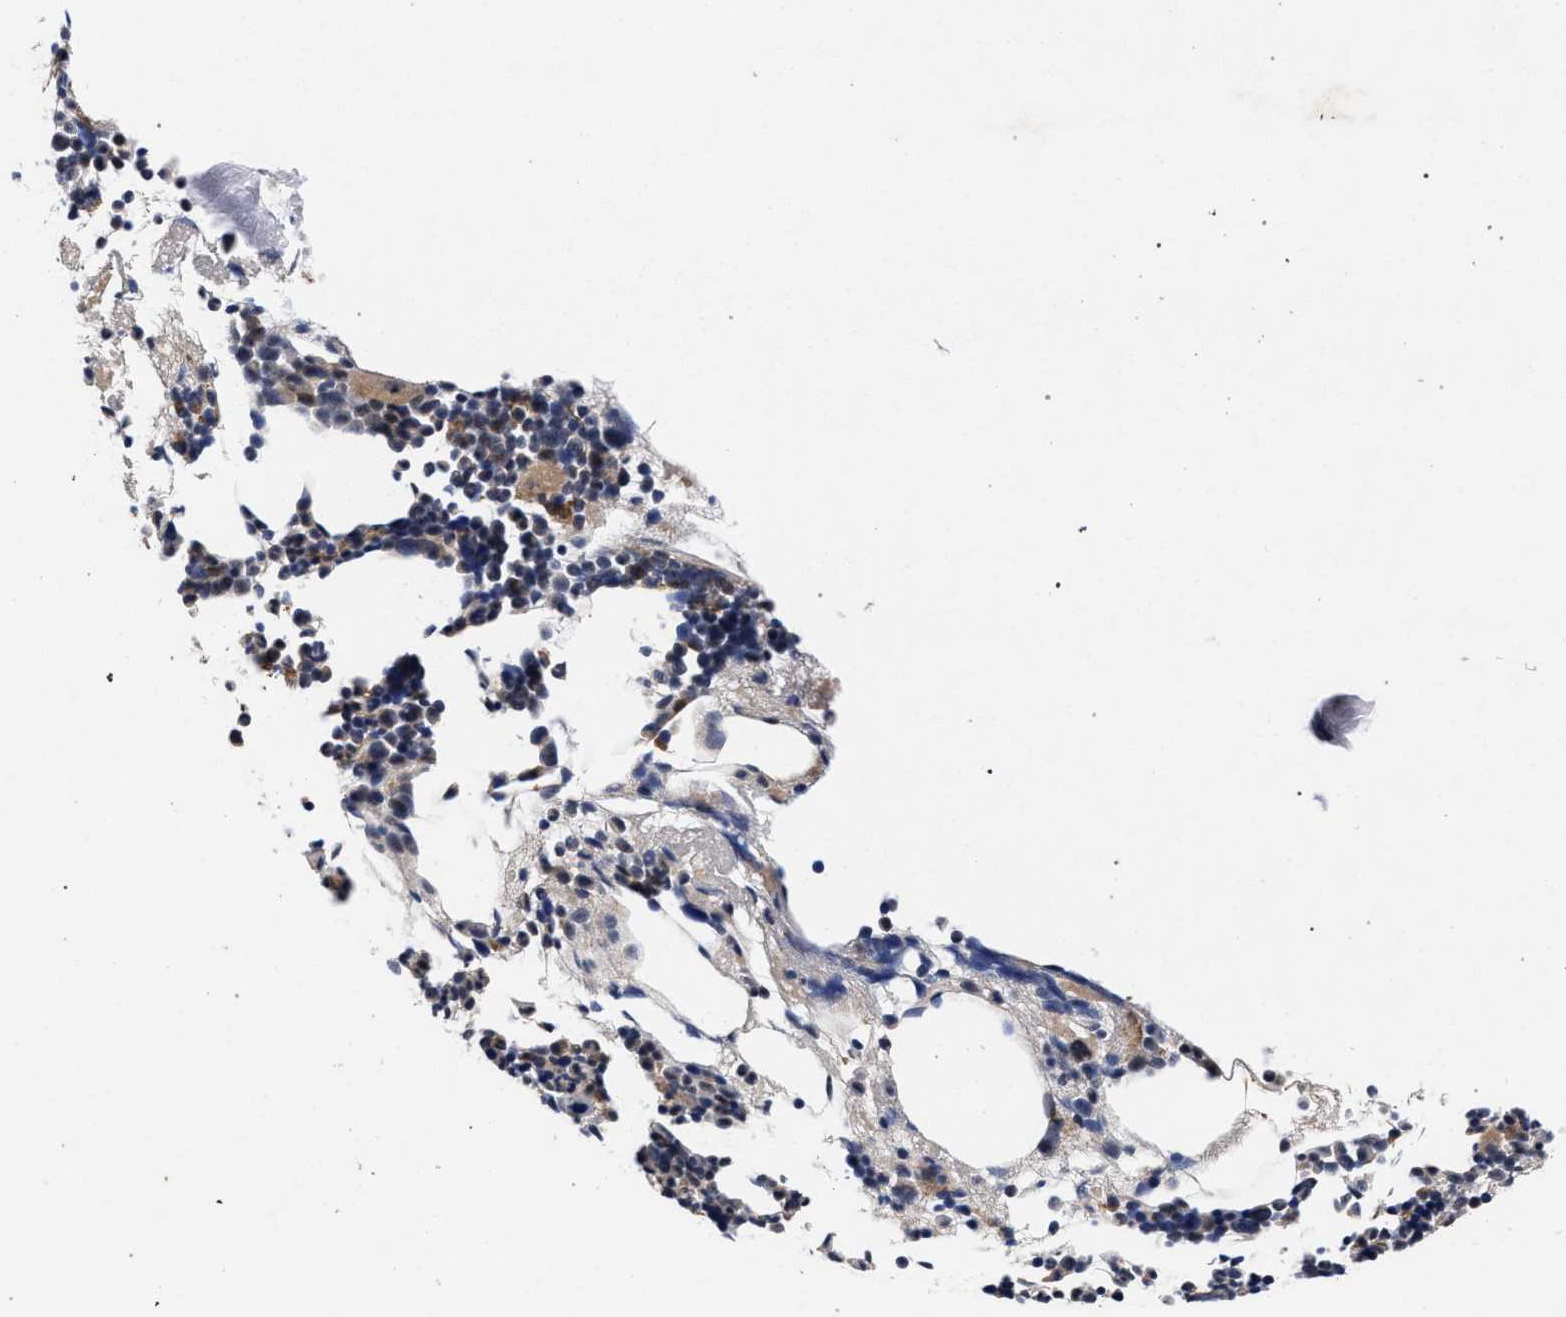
{"staining": {"intensity": "moderate", "quantity": "<25%", "location": "cytoplasmic/membranous"}, "tissue": "bone marrow", "cell_type": "Hematopoietic cells", "image_type": "normal", "snomed": [{"axis": "morphology", "description": "Normal tissue, NOS"}, {"axis": "morphology", "description": "Inflammation, NOS"}, {"axis": "topography", "description": "Bone marrow"}], "caption": "A brown stain highlights moderate cytoplasmic/membranous staining of a protein in hematopoietic cells of normal bone marrow. The protein of interest is shown in brown color, while the nuclei are stained blue.", "gene": "CFAP95", "patient": {"sex": "female", "age": 81}}